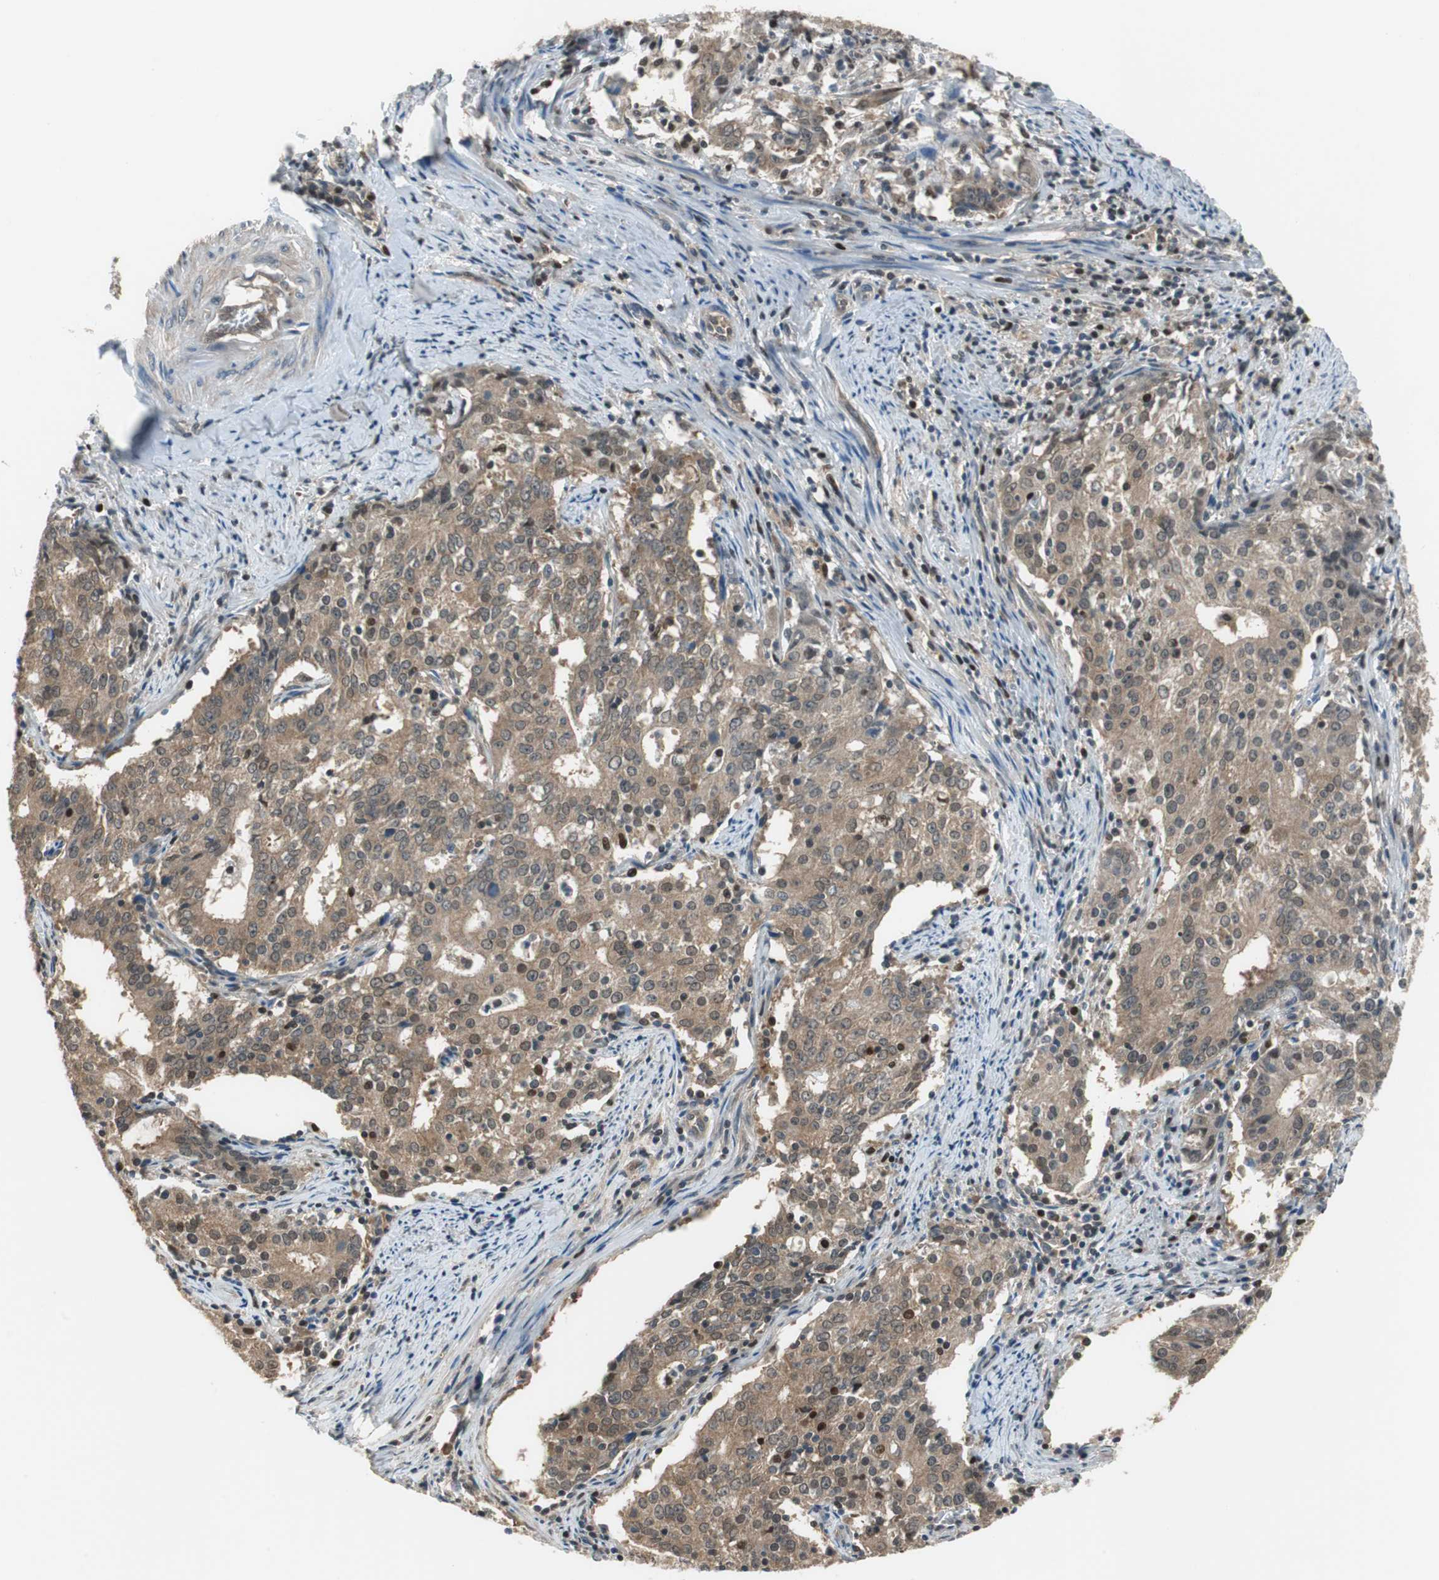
{"staining": {"intensity": "moderate", "quantity": ">75%", "location": "cytoplasmic/membranous"}, "tissue": "cervical cancer", "cell_type": "Tumor cells", "image_type": "cancer", "snomed": [{"axis": "morphology", "description": "Adenocarcinoma, NOS"}, {"axis": "topography", "description": "Cervix"}], "caption": "Cervical cancer (adenocarcinoma) tissue shows moderate cytoplasmic/membranous expression in approximately >75% of tumor cells, visualized by immunohistochemistry.", "gene": "MAFB", "patient": {"sex": "female", "age": 44}}